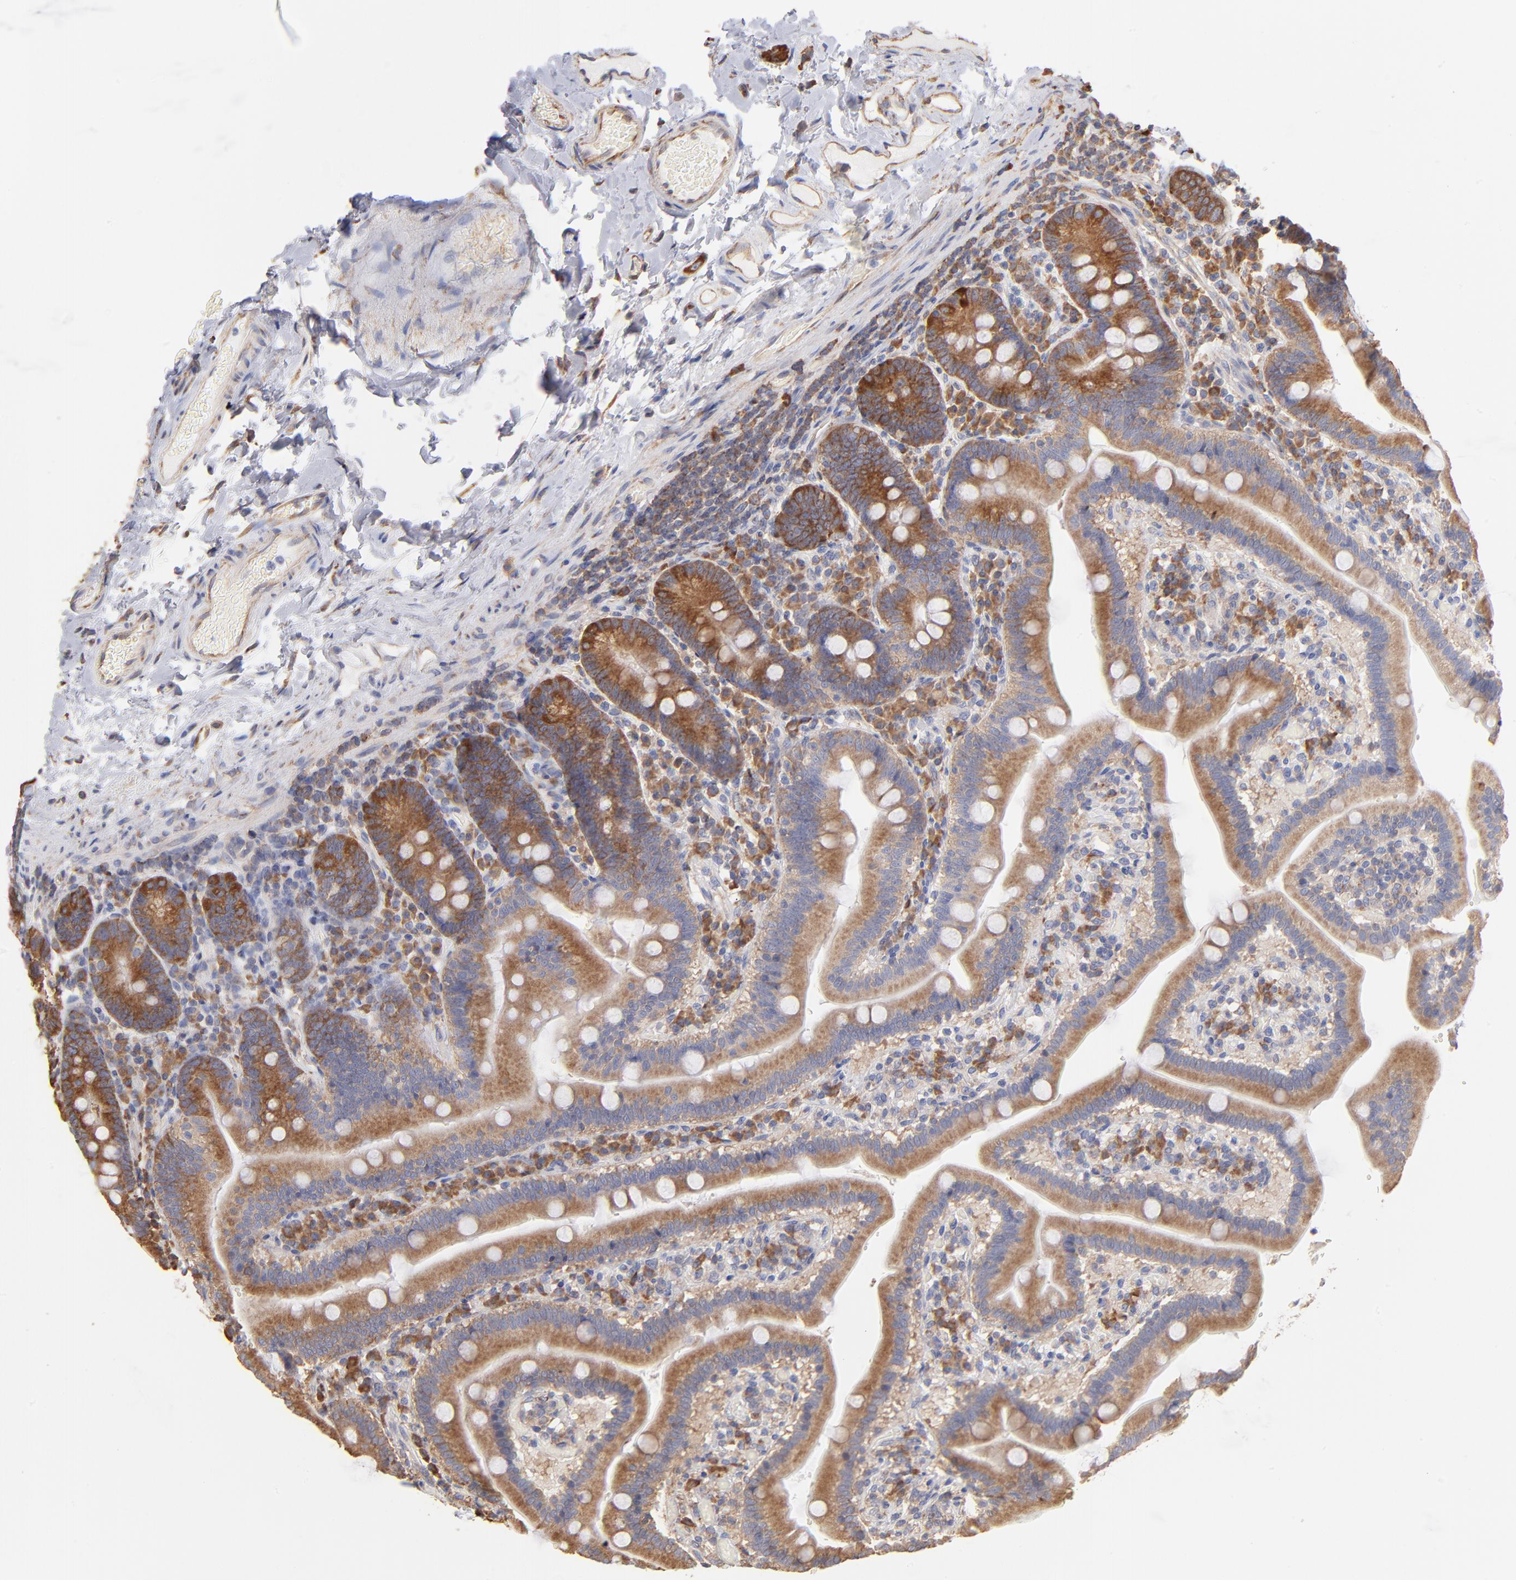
{"staining": {"intensity": "moderate", "quantity": ">75%", "location": "cytoplasmic/membranous"}, "tissue": "duodenum", "cell_type": "Glandular cells", "image_type": "normal", "snomed": [{"axis": "morphology", "description": "Normal tissue, NOS"}, {"axis": "topography", "description": "Duodenum"}], "caption": "Protein staining of unremarkable duodenum demonstrates moderate cytoplasmic/membranous staining in about >75% of glandular cells. (Stains: DAB in brown, nuclei in blue, Microscopy: brightfield microscopy at high magnification).", "gene": "RPL9", "patient": {"sex": "male", "age": 66}}